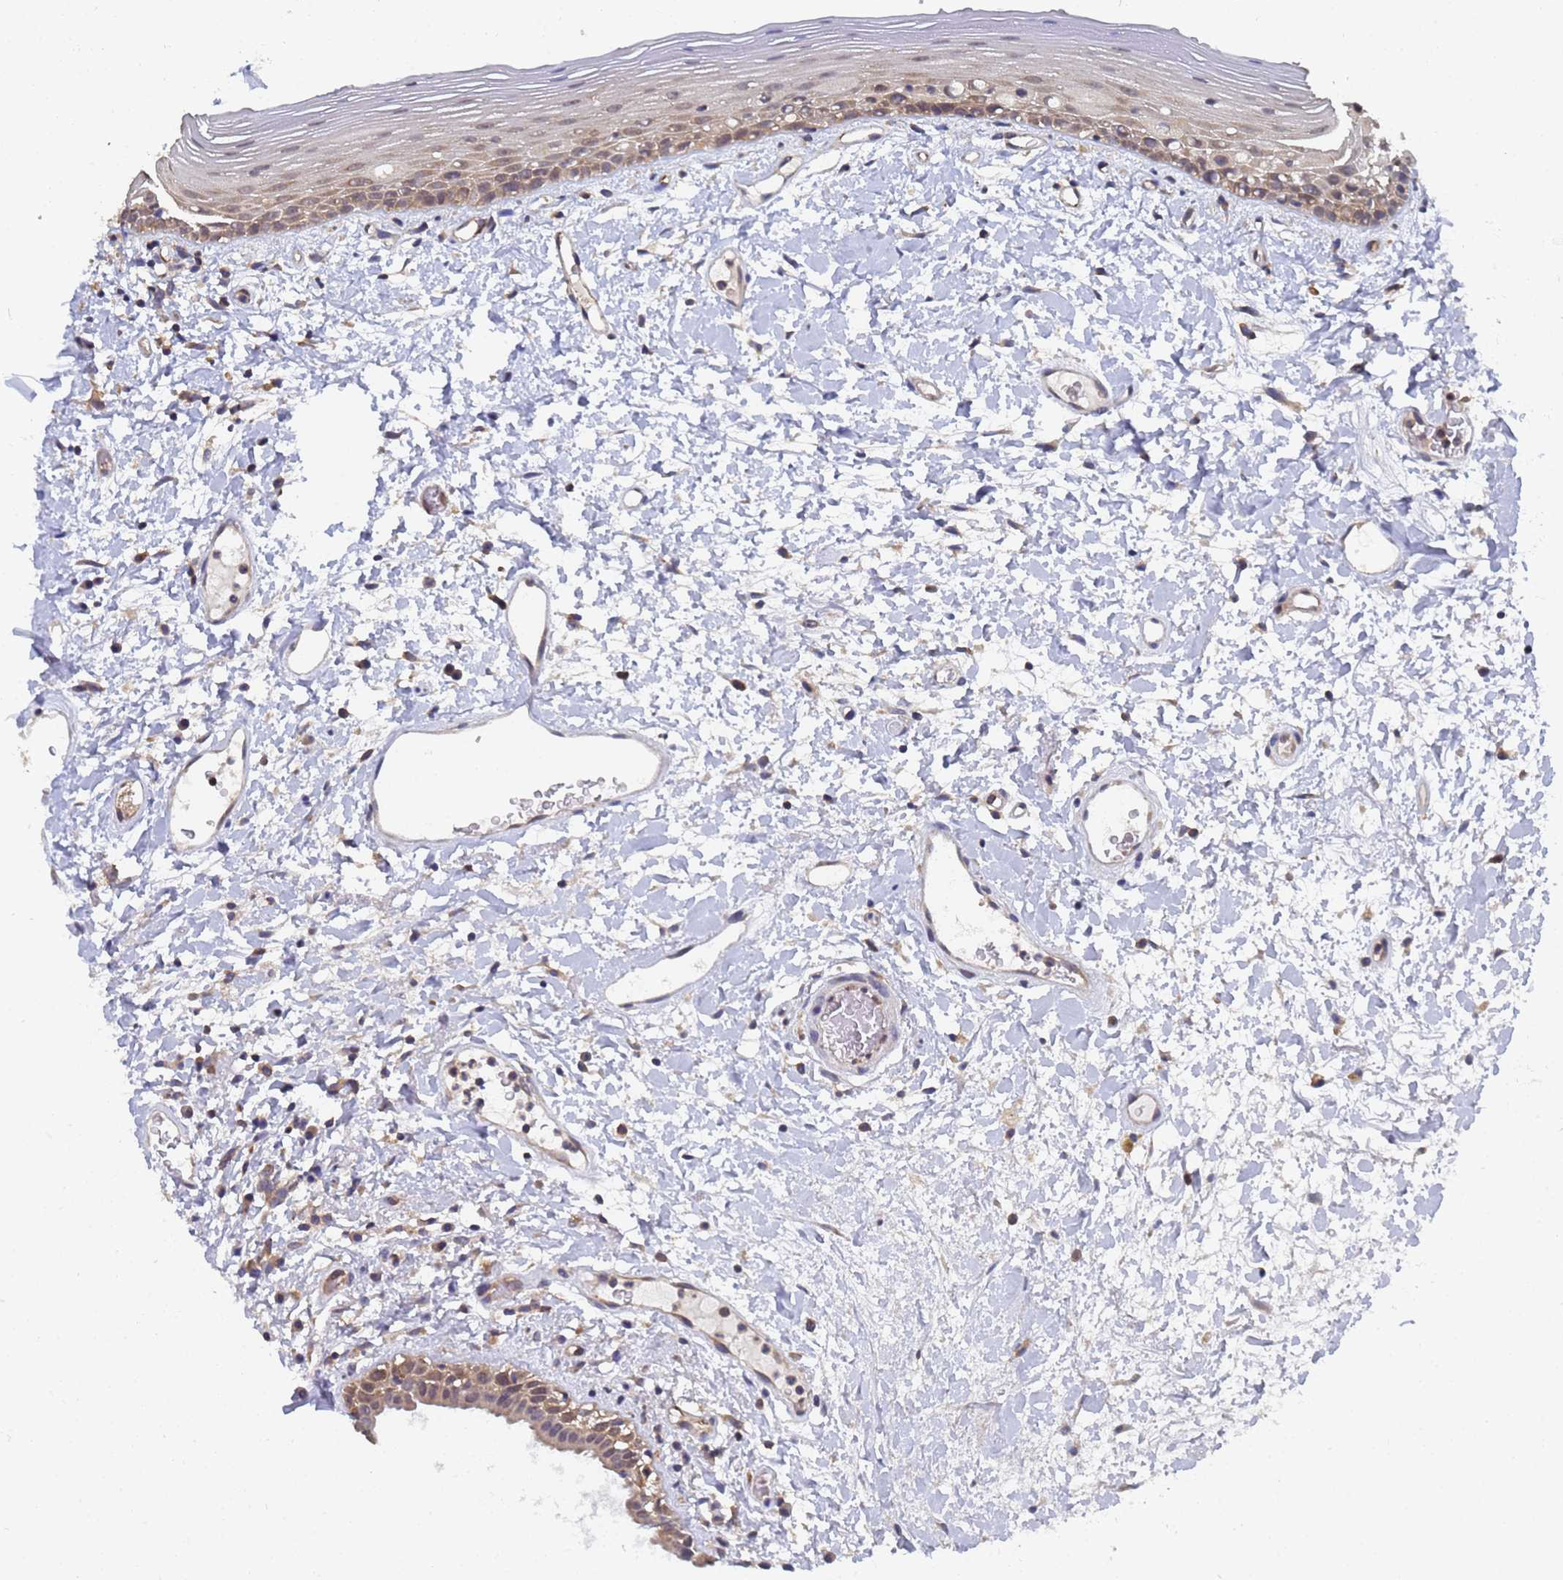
{"staining": {"intensity": "moderate", "quantity": "25%-75%", "location": "cytoplasmic/membranous"}, "tissue": "oral mucosa", "cell_type": "Squamous epithelial cells", "image_type": "normal", "snomed": [{"axis": "morphology", "description": "Normal tissue, NOS"}, {"axis": "topography", "description": "Oral tissue"}], "caption": "Brown immunohistochemical staining in normal human oral mucosa reveals moderate cytoplasmic/membranous expression in about 25%-75% of squamous epithelial cells.", "gene": "ALS2CL", "patient": {"sex": "female", "age": 76}}